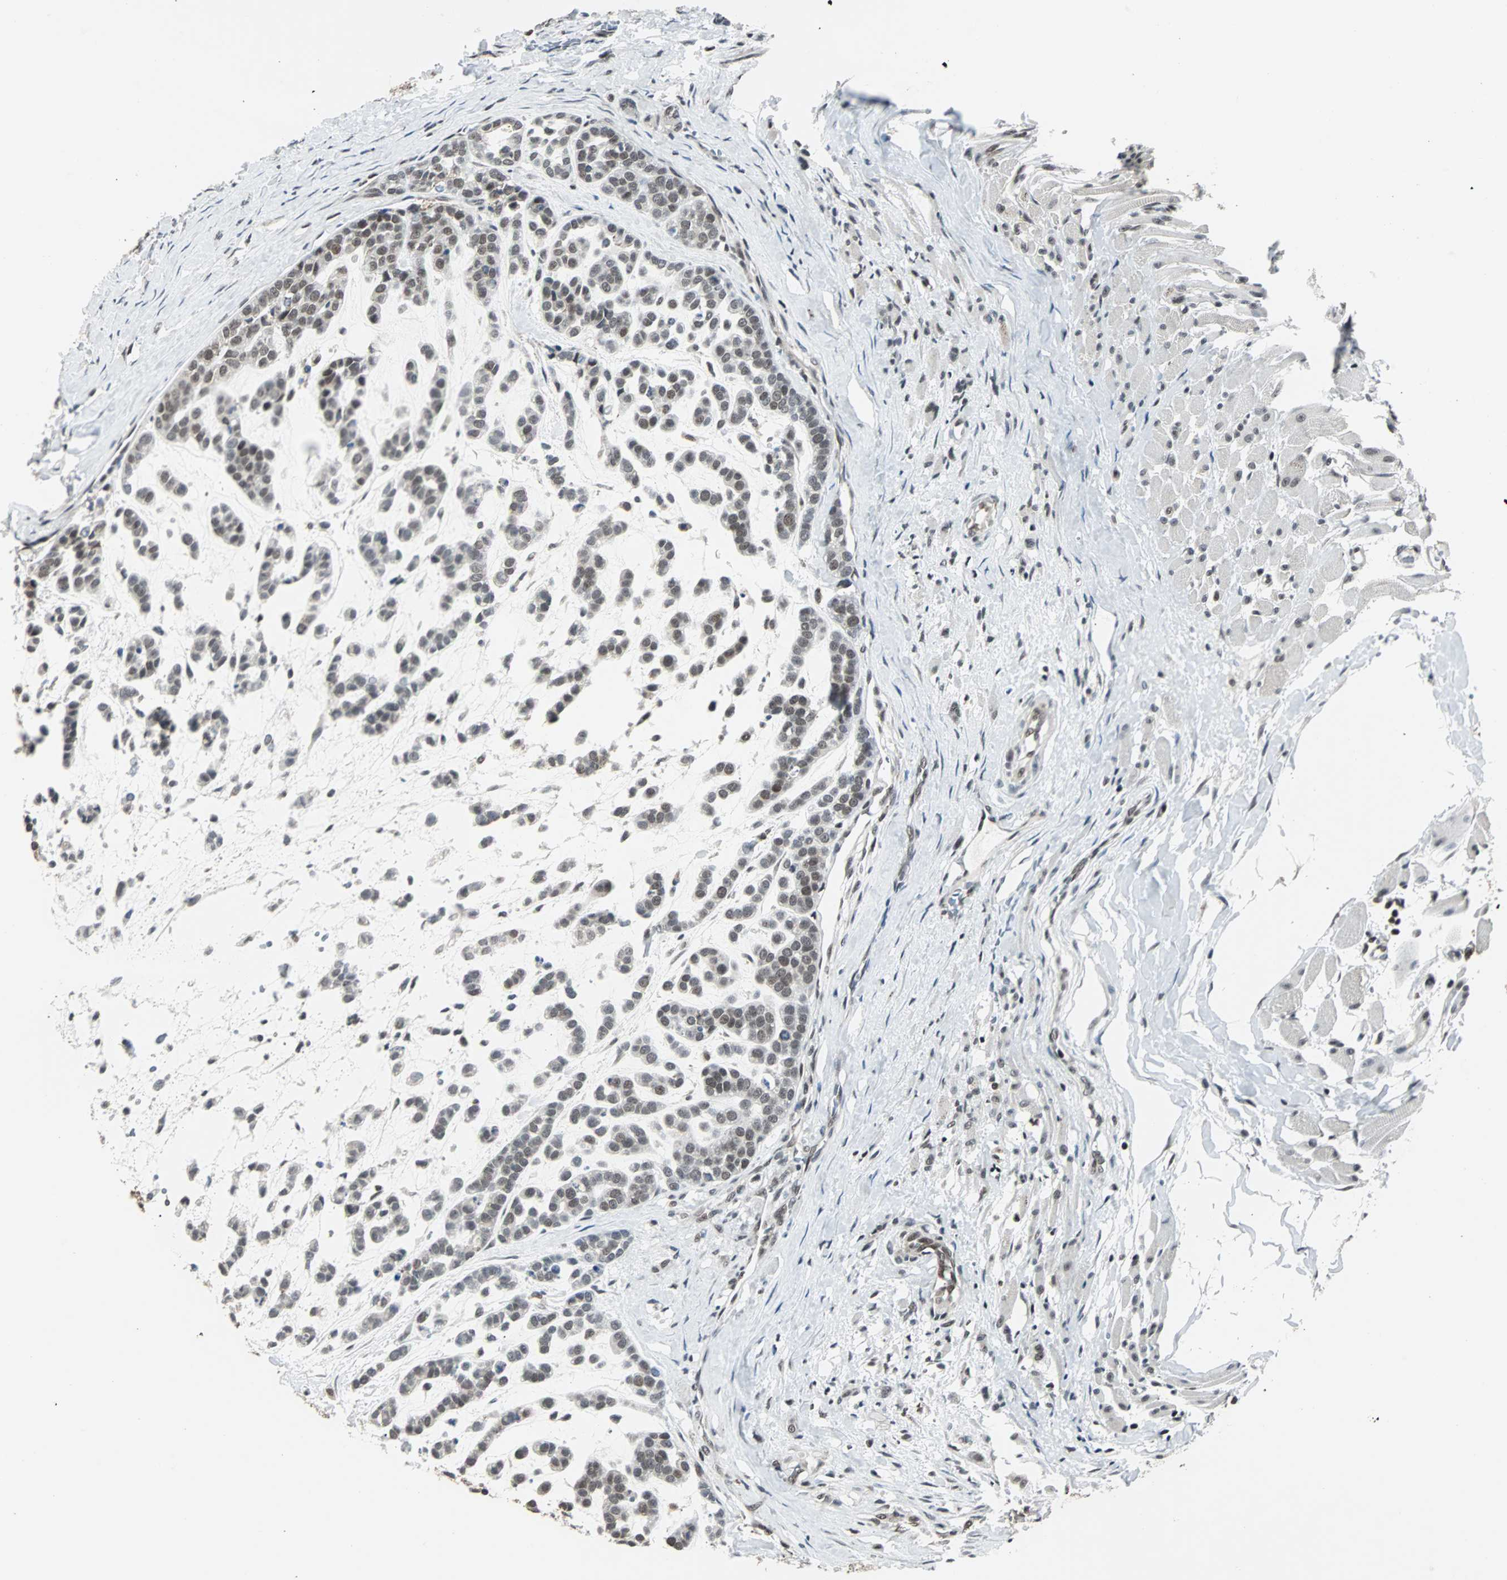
{"staining": {"intensity": "weak", "quantity": ">75%", "location": "nuclear"}, "tissue": "head and neck cancer", "cell_type": "Tumor cells", "image_type": "cancer", "snomed": [{"axis": "morphology", "description": "Adenocarcinoma, NOS"}, {"axis": "morphology", "description": "Adenoma, NOS"}, {"axis": "topography", "description": "Head-Neck"}], "caption": "A photomicrograph showing weak nuclear positivity in about >75% of tumor cells in head and neck cancer (adenoma), as visualized by brown immunohistochemical staining.", "gene": "TERF2IP", "patient": {"sex": "female", "age": 55}}